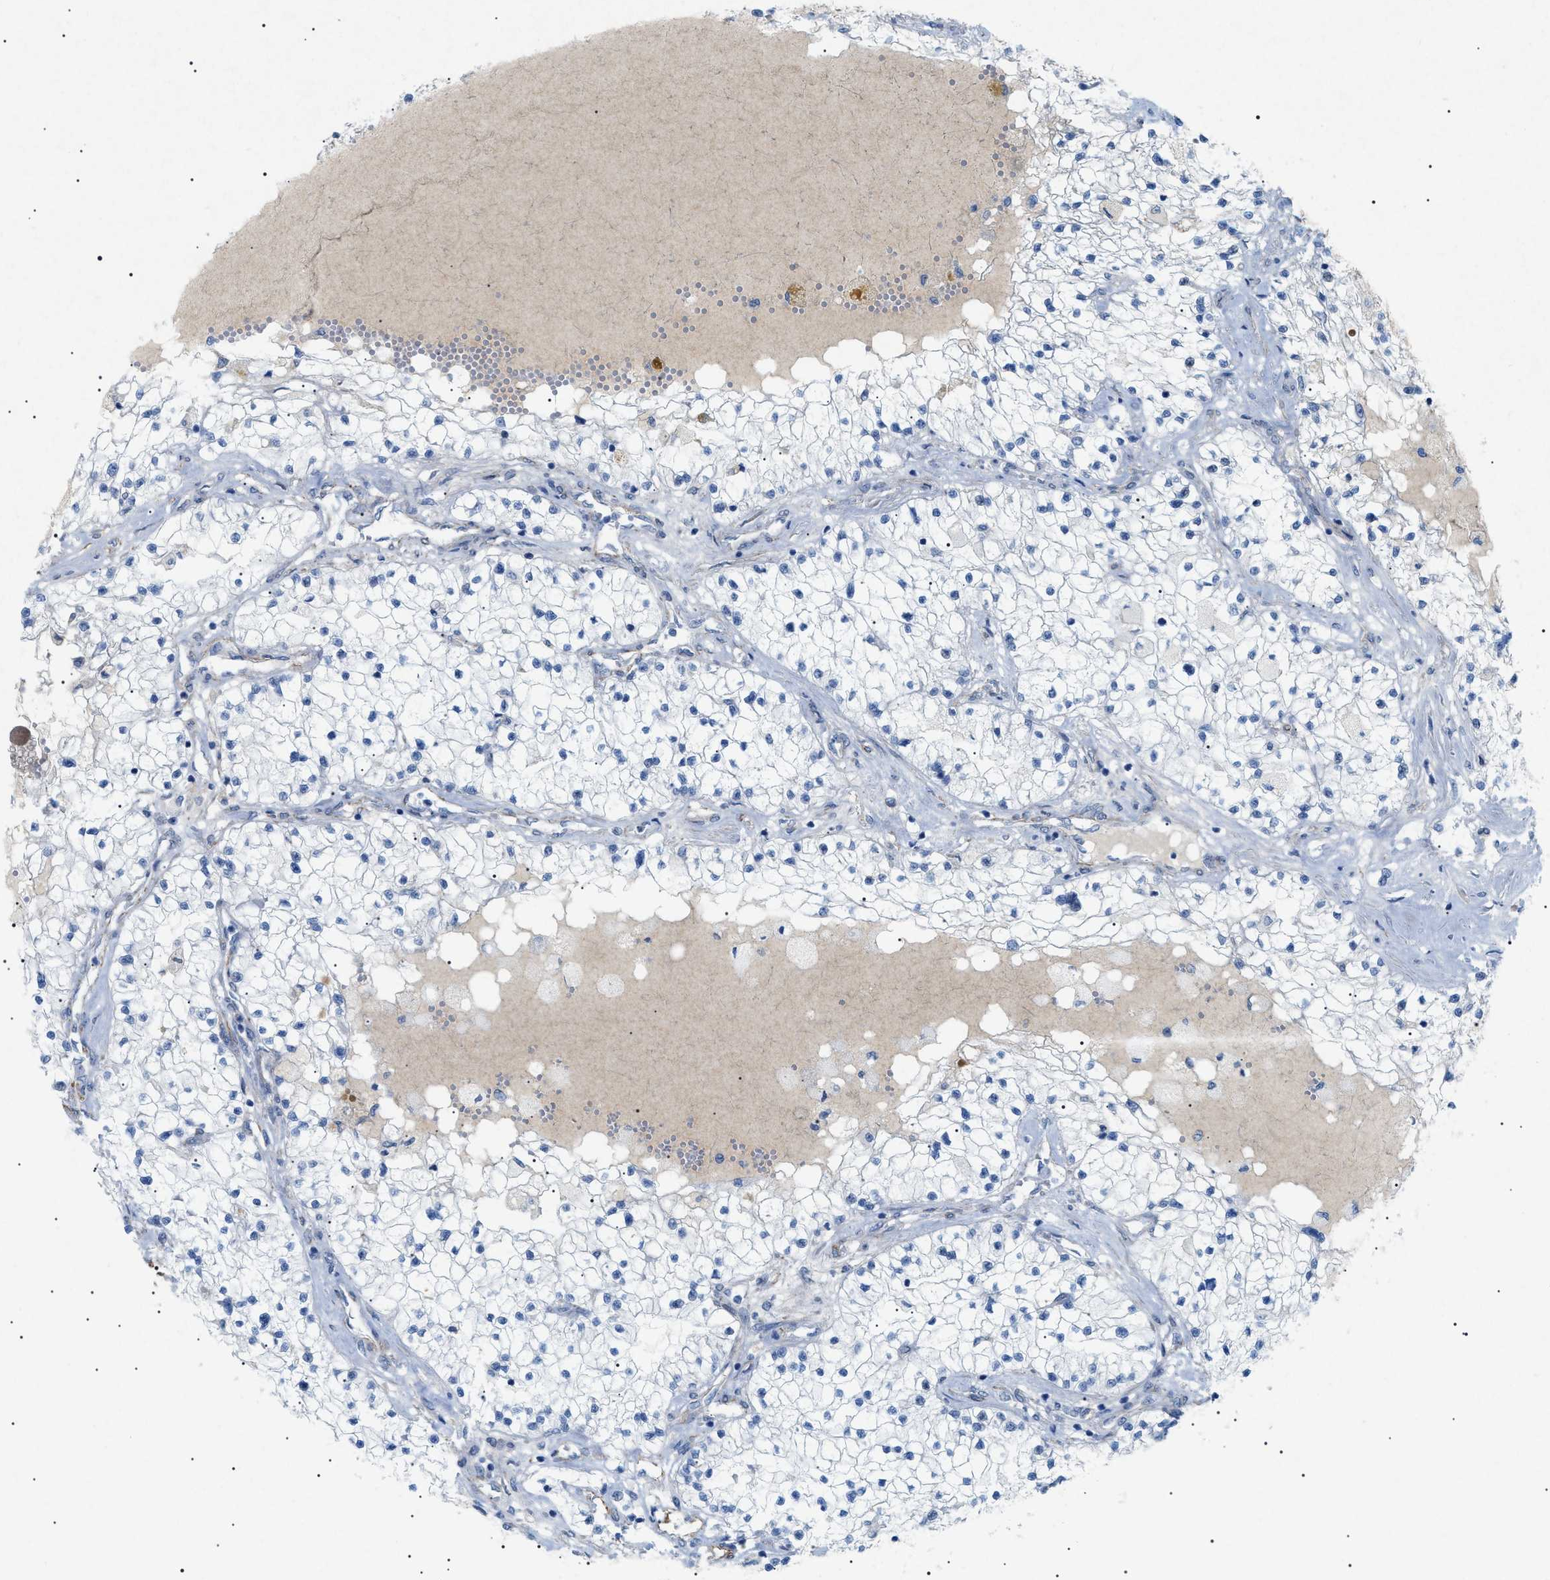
{"staining": {"intensity": "negative", "quantity": "none", "location": "none"}, "tissue": "renal cancer", "cell_type": "Tumor cells", "image_type": "cancer", "snomed": [{"axis": "morphology", "description": "Adenocarcinoma, NOS"}, {"axis": "topography", "description": "Kidney"}], "caption": "Tumor cells show no significant staining in renal cancer (adenocarcinoma).", "gene": "ADAMTS1", "patient": {"sex": "male", "age": 68}}